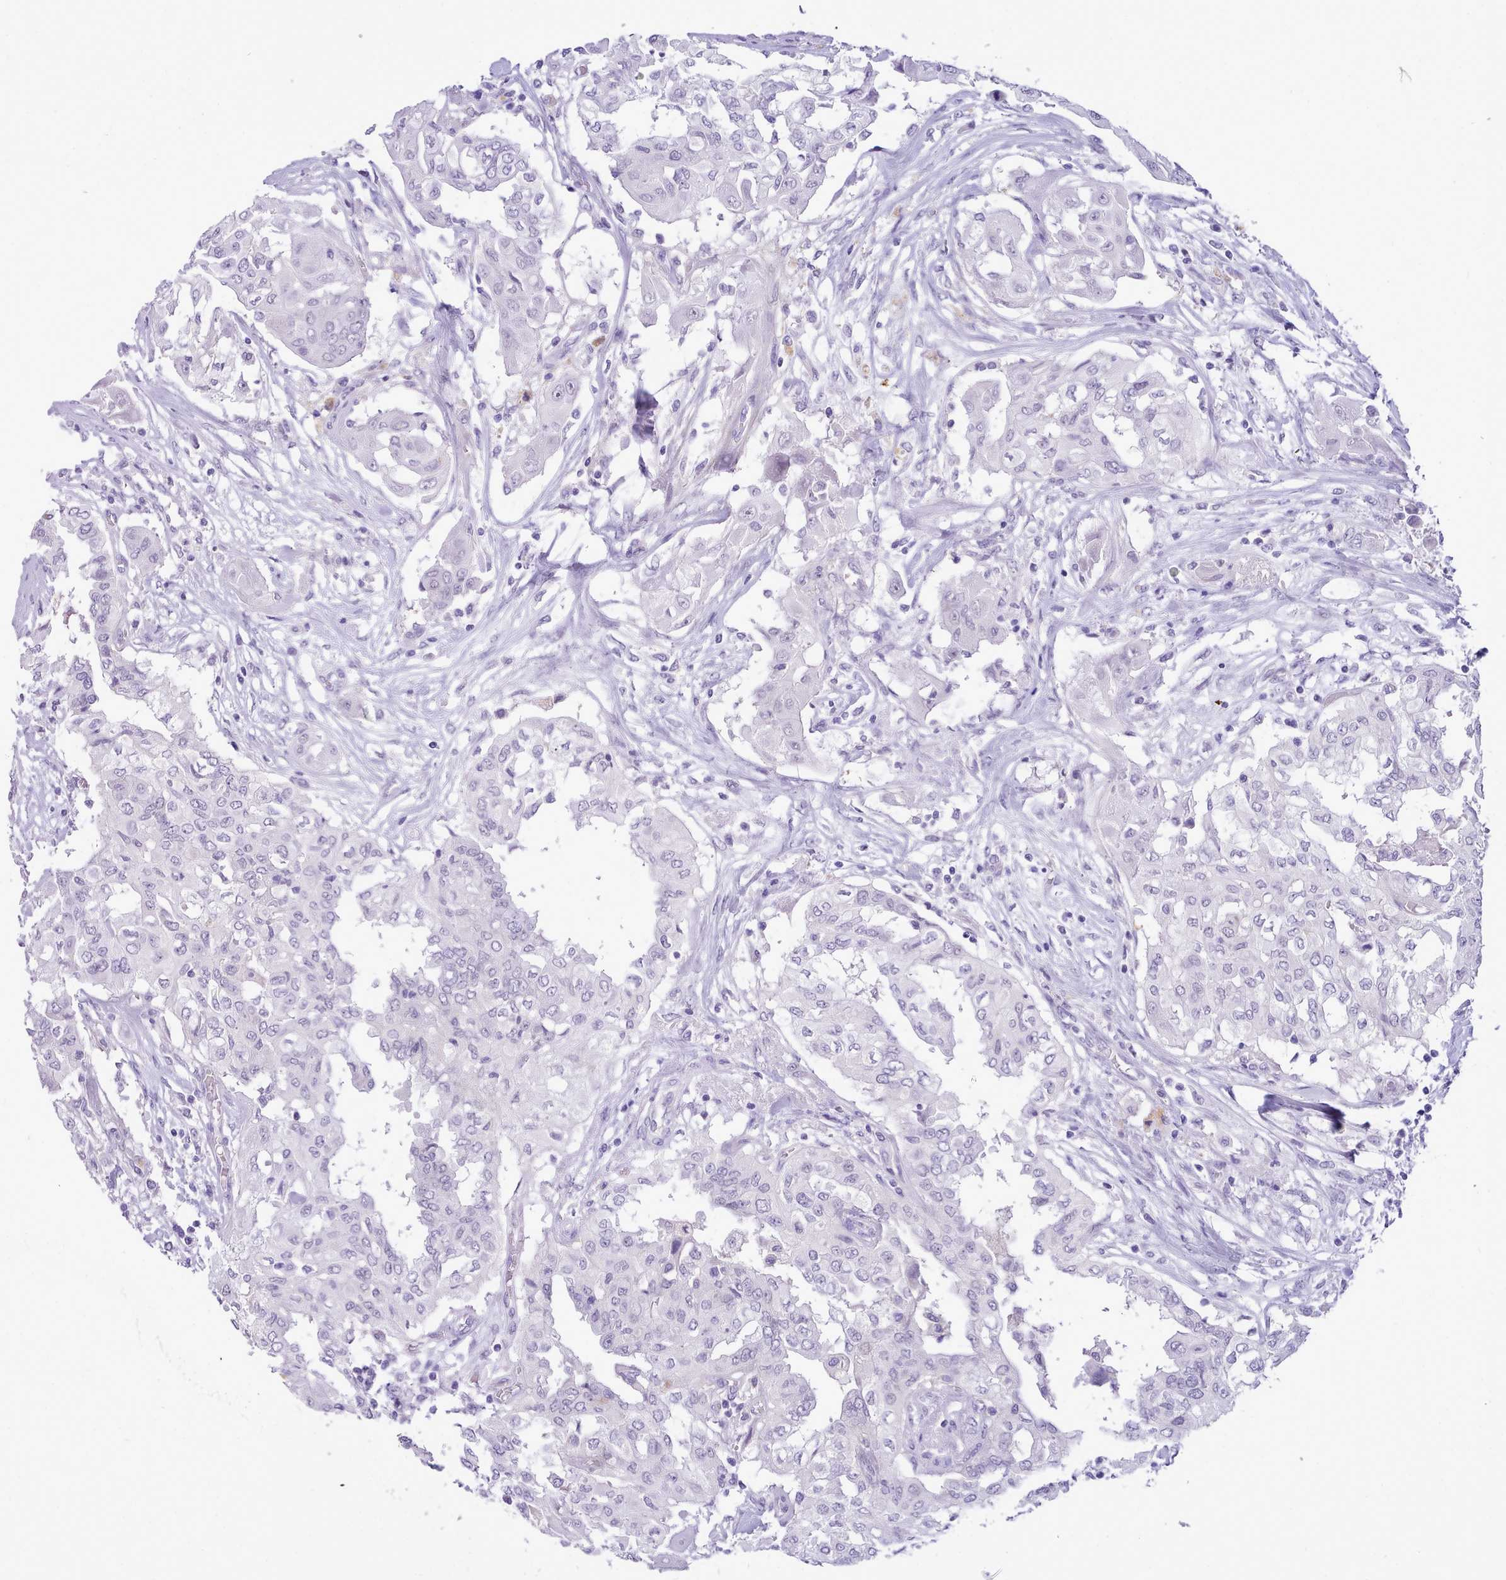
{"staining": {"intensity": "negative", "quantity": "none", "location": "none"}, "tissue": "thyroid cancer", "cell_type": "Tumor cells", "image_type": "cancer", "snomed": [{"axis": "morphology", "description": "Papillary adenocarcinoma, NOS"}, {"axis": "topography", "description": "Thyroid gland"}], "caption": "High magnification brightfield microscopy of thyroid papillary adenocarcinoma stained with DAB (3,3'-diaminobenzidine) (brown) and counterstained with hematoxylin (blue): tumor cells show no significant positivity.", "gene": "LRRC37A", "patient": {"sex": "female", "age": 59}}